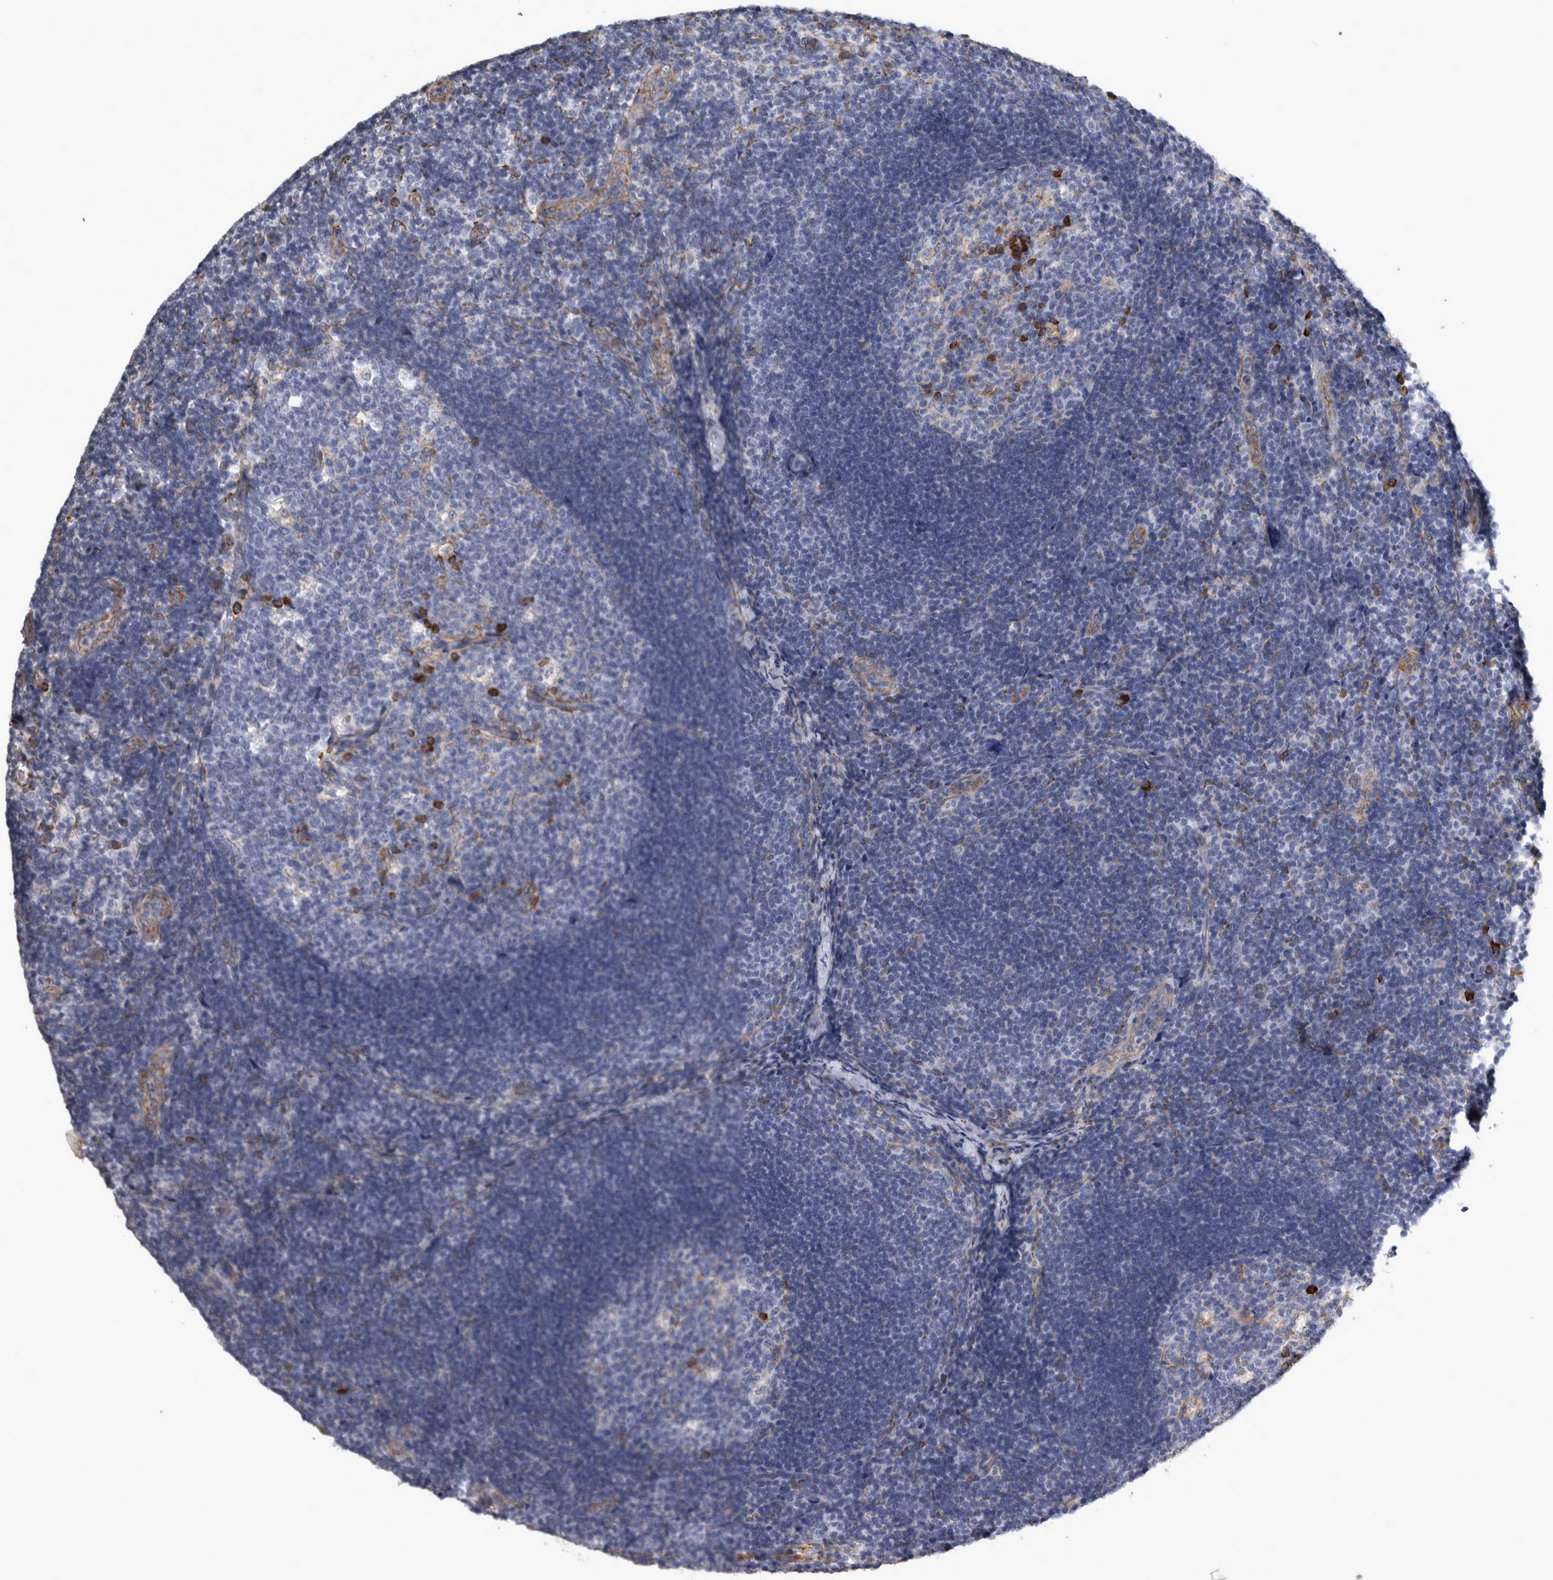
{"staining": {"intensity": "strong", "quantity": "<25%", "location": "none"}, "tissue": "lymph node", "cell_type": "Germinal center cells", "image_type": "normal", "snomed": [{"axis": "morphology", "description": "Normal tissue, NOS"}, {"axis": "topography", "description": "Lymph node"}], "caption": "Germinal center cells reveal medium levels of strong None staining in about <25% of cells in normal human lymph node. (DAB (3,3'-diaminobenzidine) = brown stain, brightfield microscopy at high magnification).", "gene": "FHIP2B", "patient": {"sex": "female", "age": 22}}